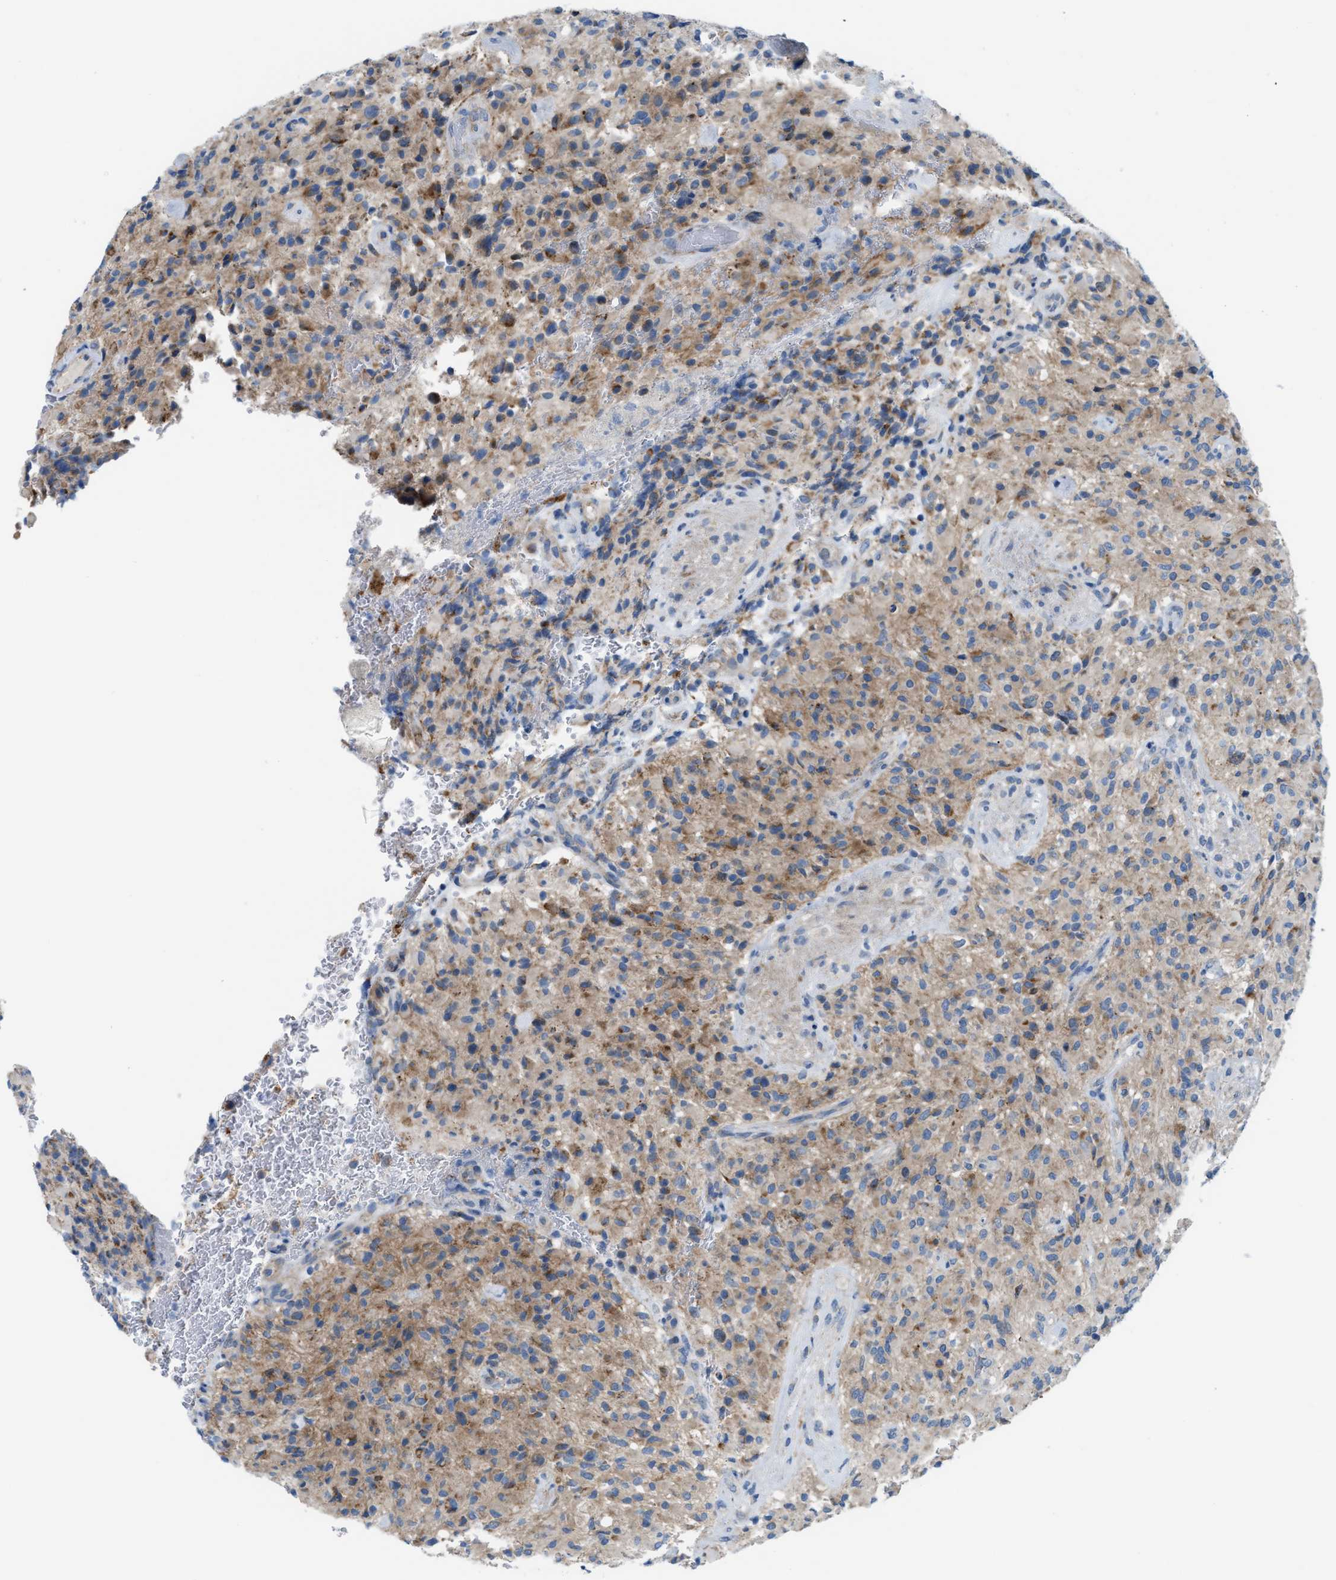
{"staining": {"intensity": "moderate", "quantity": "25%-75%", "location": "cytoplasmic/membranous"}, "tissue": "glioma", "cell_type": "Tumor cells", "image_type": "cancer", "snomed": [{"axis": "morphology", "description": "Glioma, malignant, High grade"}, {"axis": "topography", "description": "Brain"}], "caption": "Glioma stained with a brown dye shows moderate cytoplasmic/membranous positive expression in about 25%-75% of tumor cells.", "gene": "JADE1", "patient": {"sex": "male", "age": 71}}